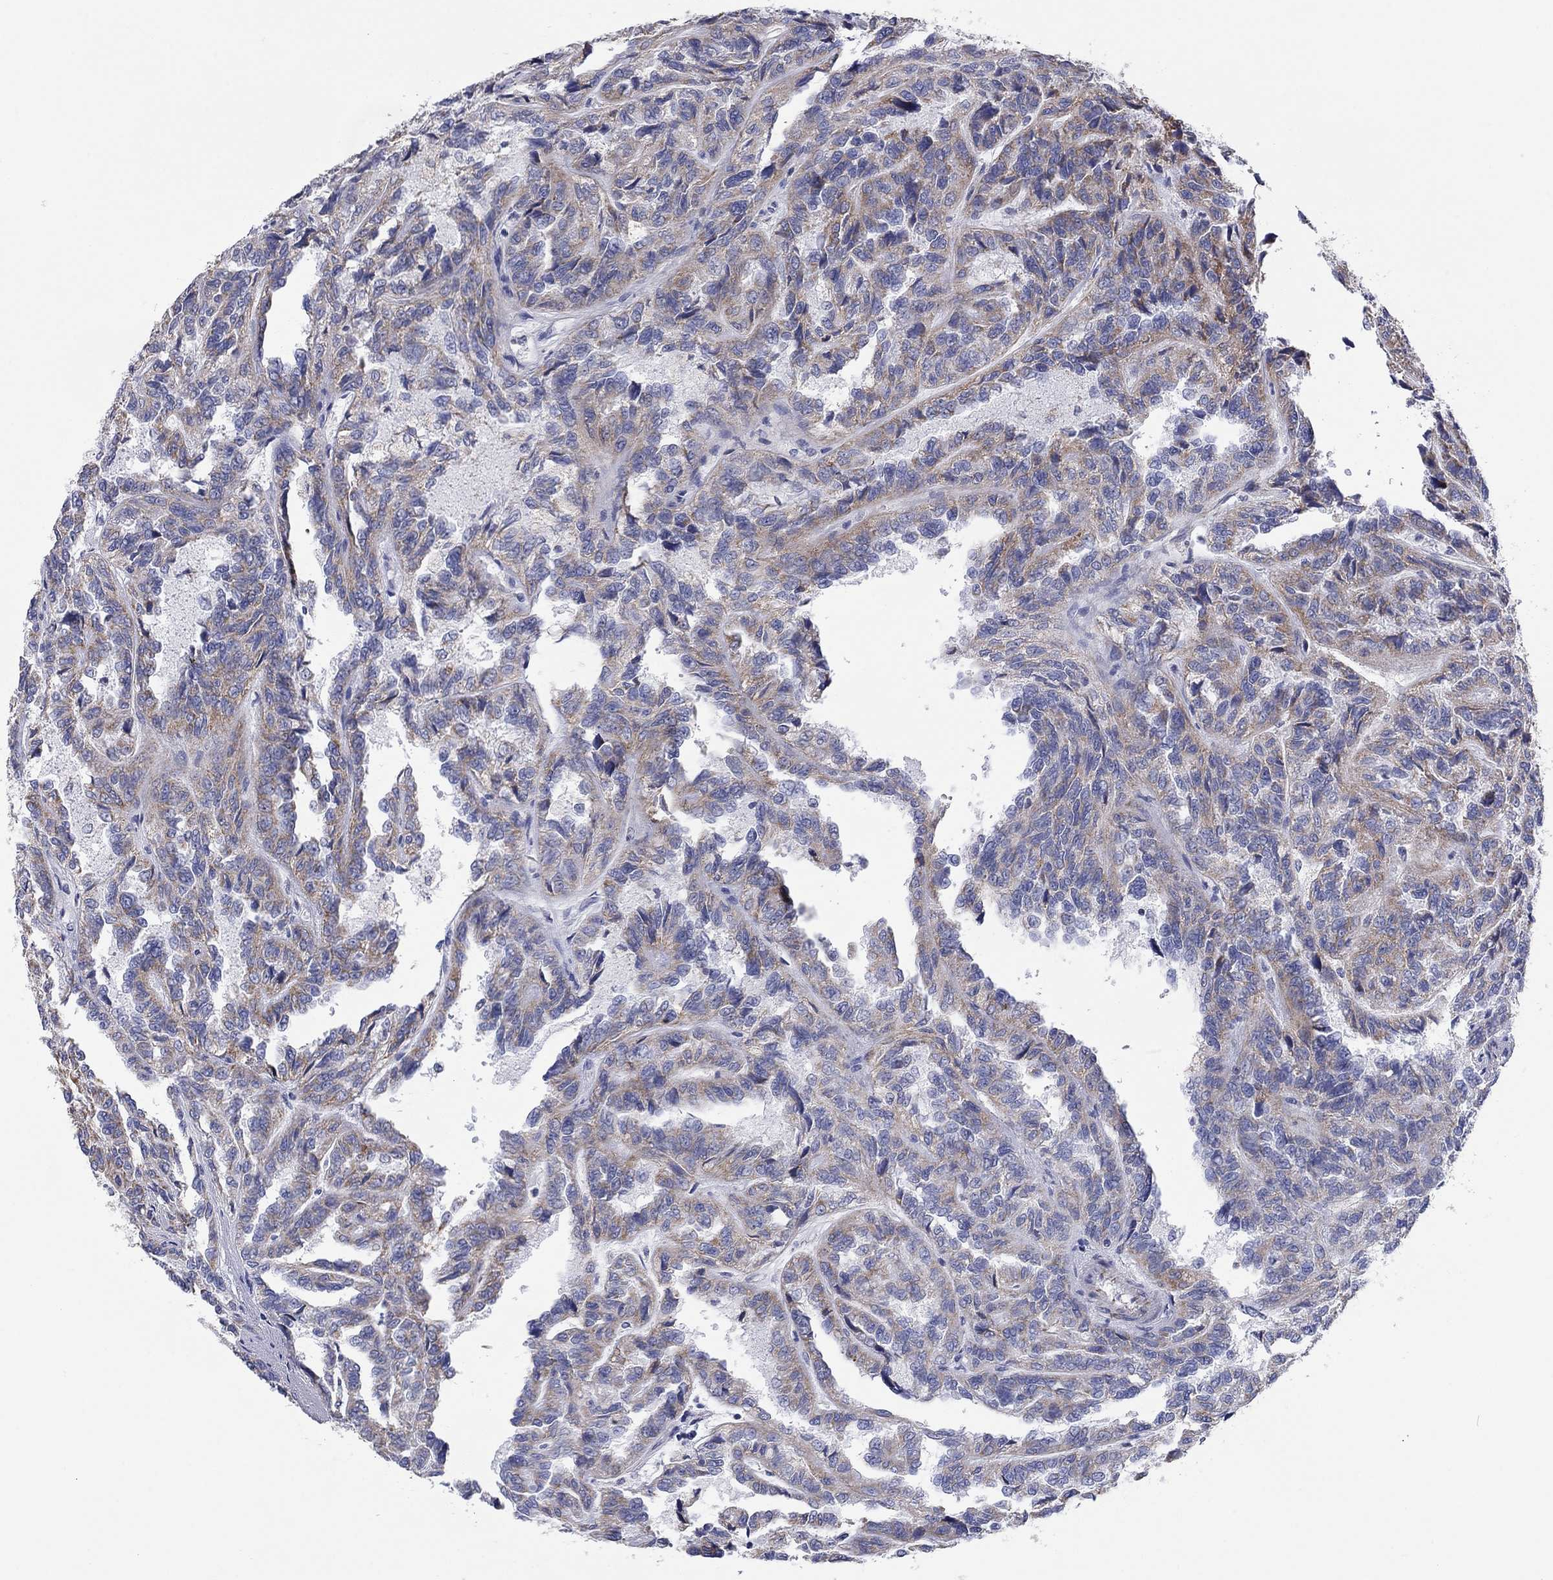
{"staining": {"intensity": "moderate", "quantity": "<25%", "location": "cytoplasmic/membranous"}, "tissue": "renal cancer", "cell_type": "Tumor cells", "image_type": "cancer", "snomed": [{"axis": "morphology", "description": "Adenocarcinoma, NOS"}, {"axis": "topography", "description": "Kidney"}], "caption": "DAB immunohistochemical staining of human renal cancer displays moderate cytoplasmic/membranous protein expression in approximately <25% of tumor cells.", "gene": "MGST3", "patient": {"sex": "male", "age": 79}}